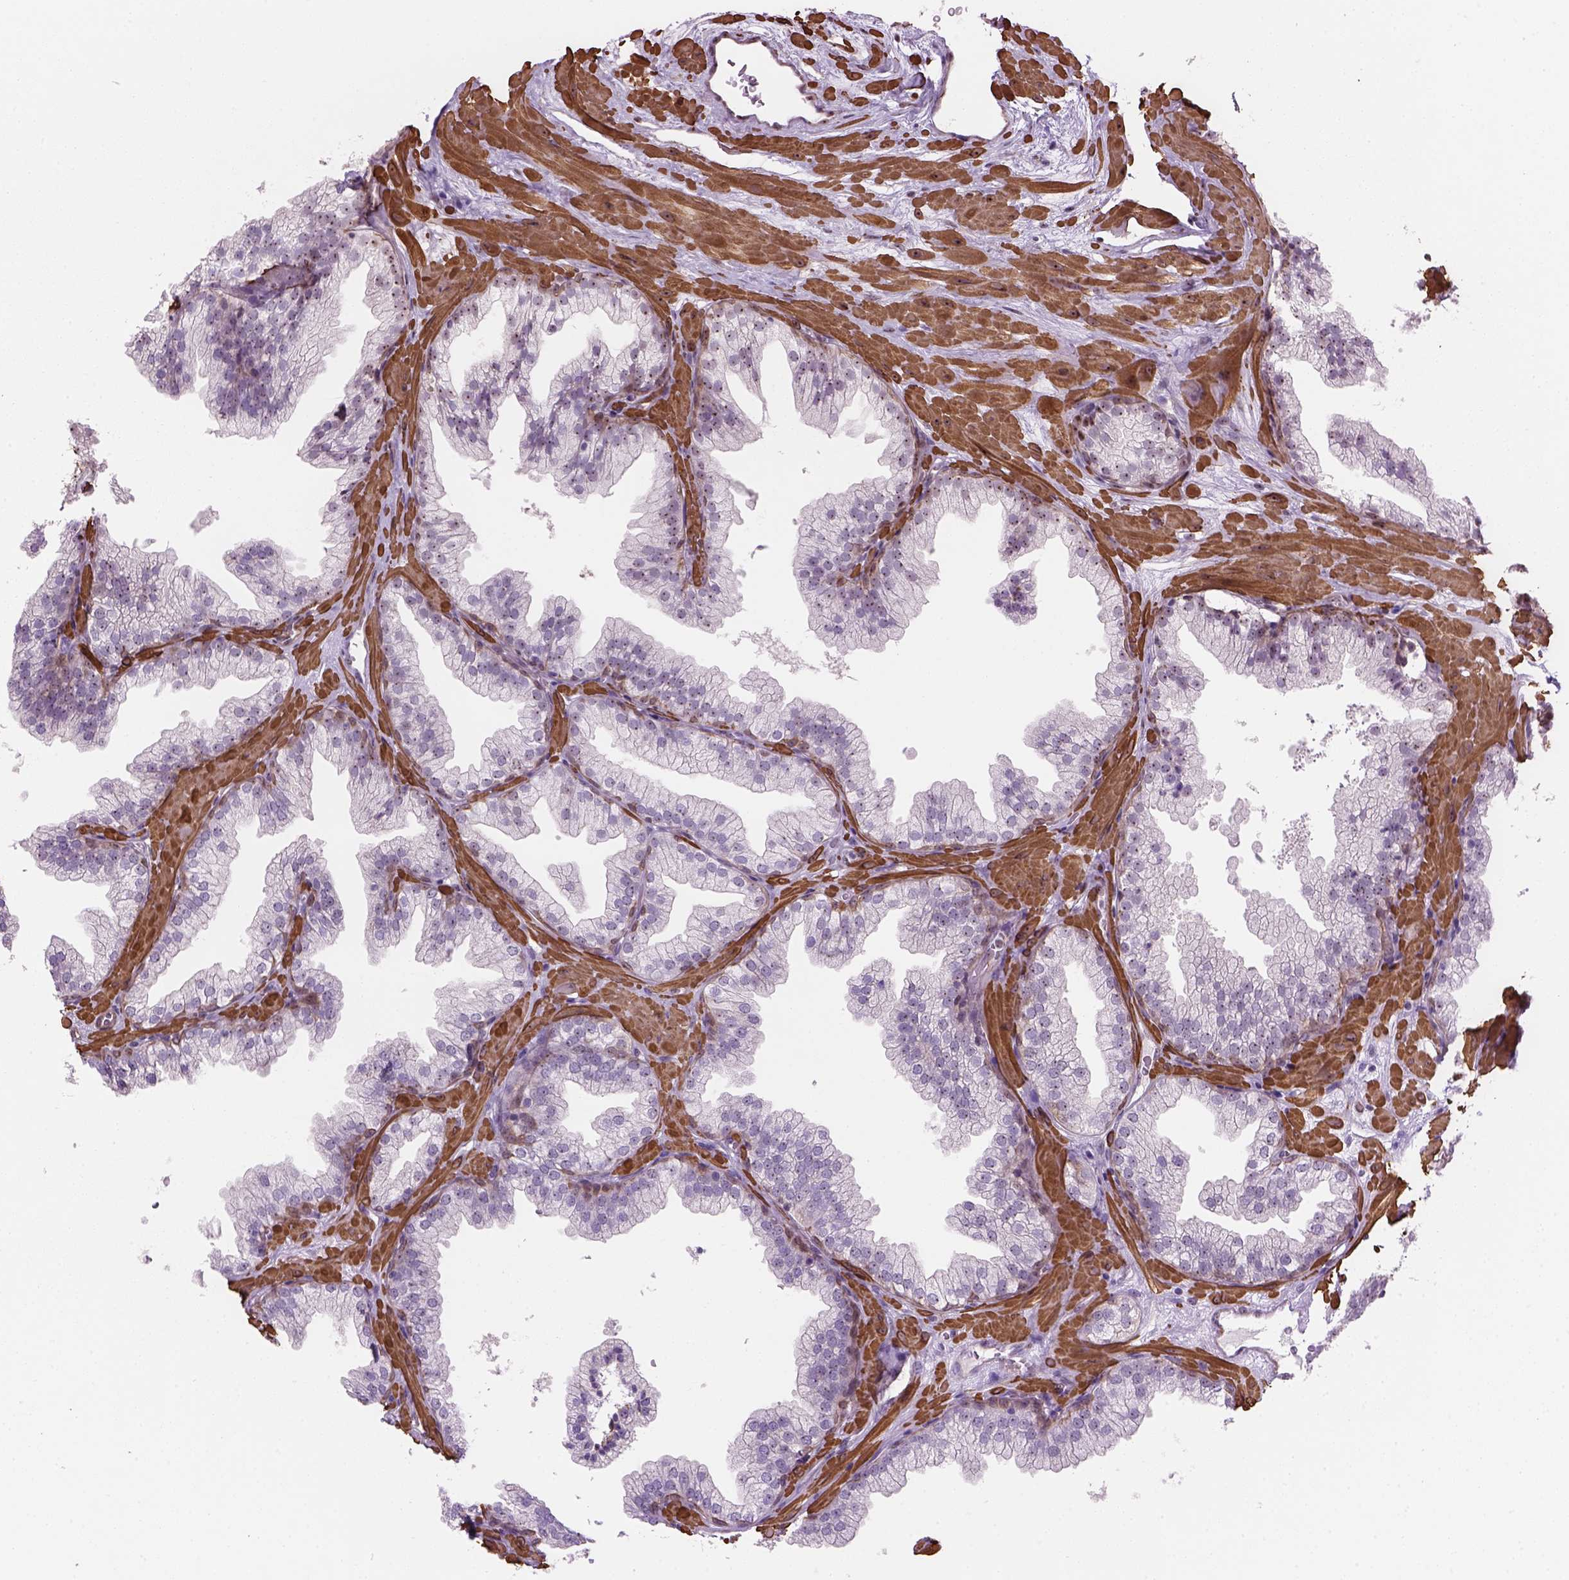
{"staining": {"intensity": "weak", "quantity": "25%-75%", "location": "nuclear"}, "tissue": "prostate", "cell_type": "Glandular cells", "image_type": "normal", "snomed": [{"axis": "morphology", "description": "Normal tissue, NOS"}, {"axis": "topography", "description": "Prostate"}], "caption": "There is low levels of weak nuclear staining in glandular cells of unremarkable prostate, as demonstrated by immunohistochemical staining (brown color).", "gene": "RRS1", "patient": {"sex": "male", "age": 37}}